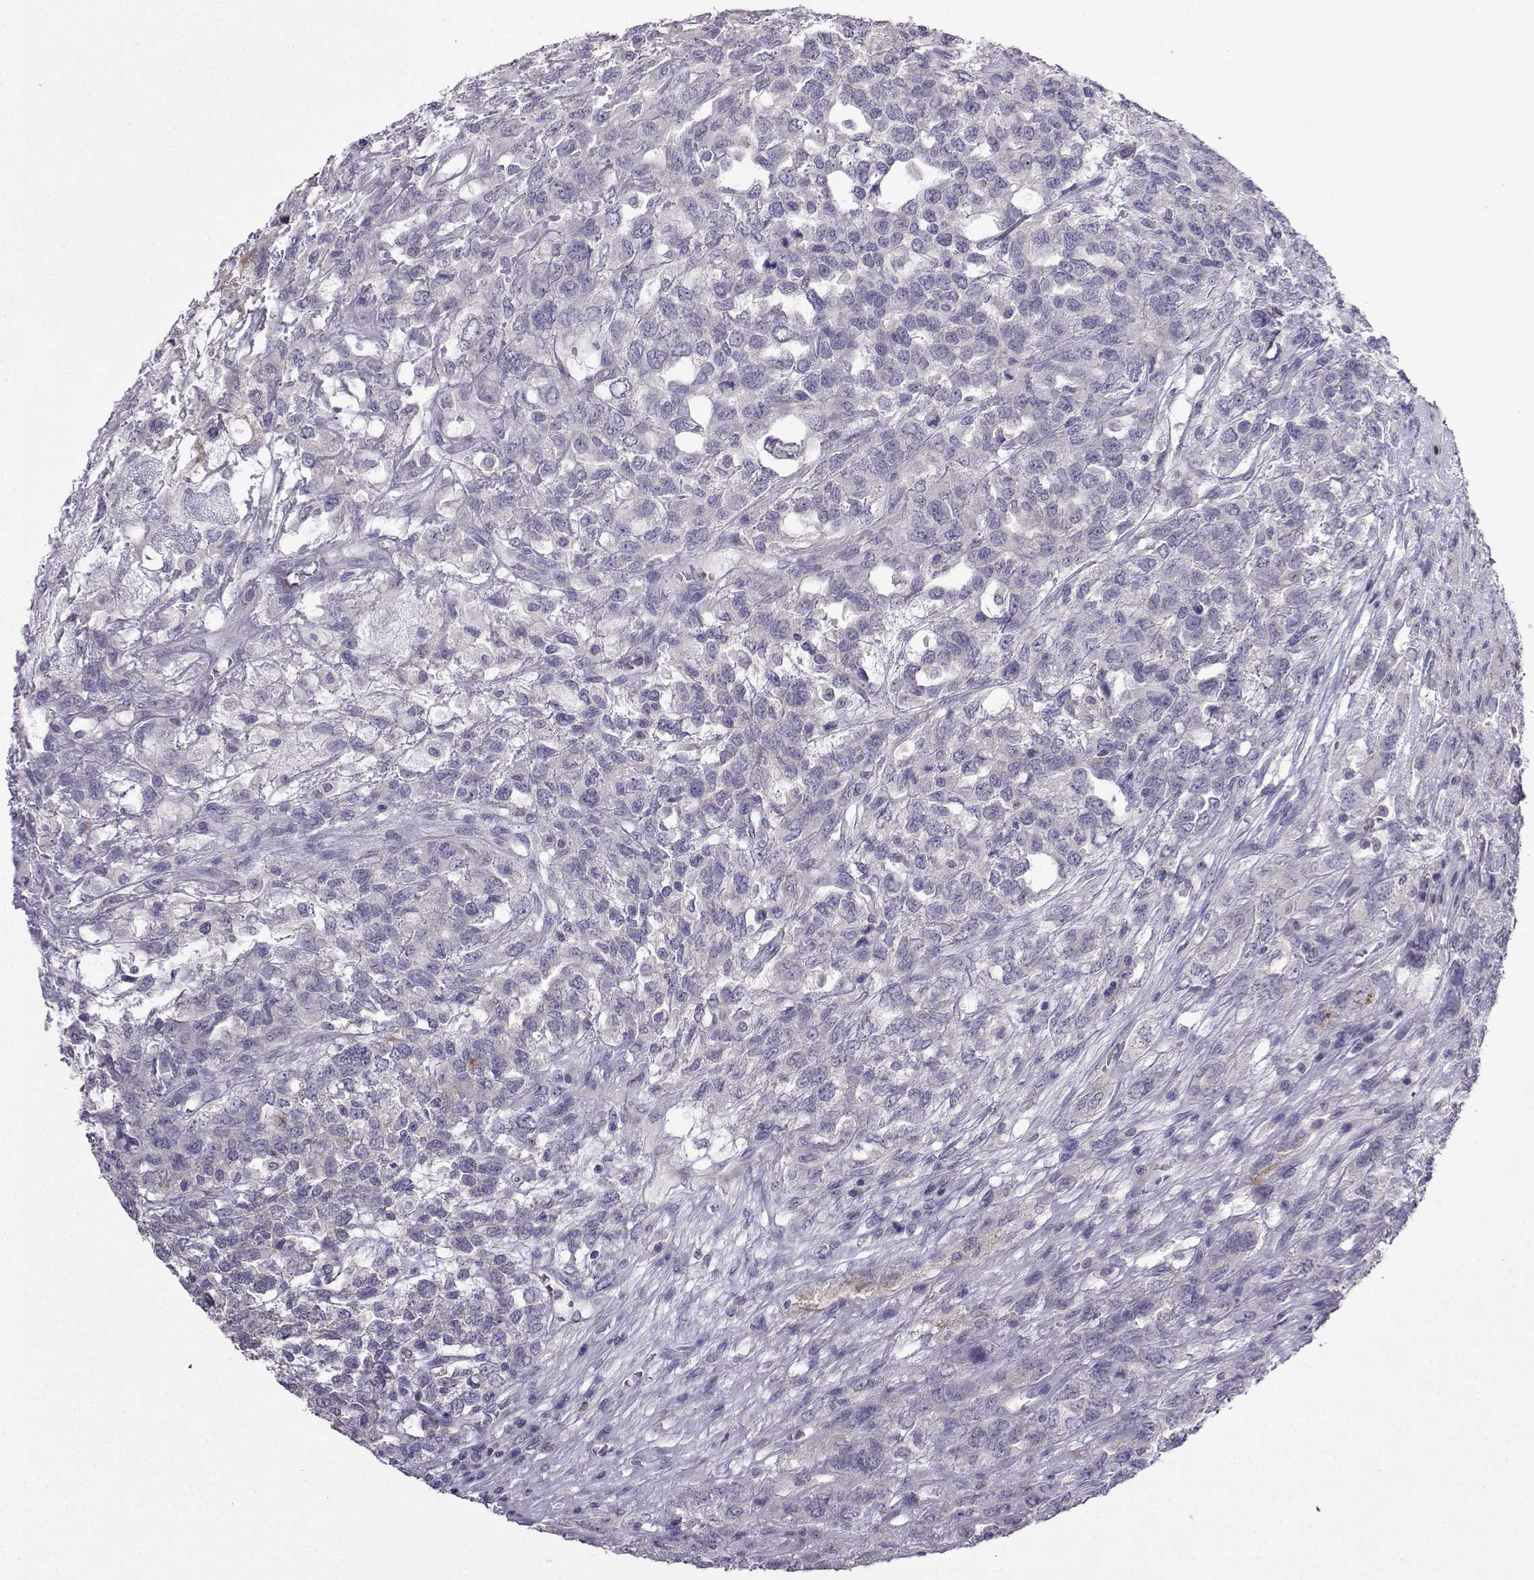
{"staining": {"intensity": "negative", "quantity": "none", "location": "none"}, "tissue": "testis cancer", "cell_type": "Tumor cells", "image_type": "cancer", "snomed": [{"axis": "morphology", "description": "Seminoma, NOS"}, {"axis": "topography", "description": "Testis"}], "caption": "This is an immunohistochemistry histopathology image of human testis seminoma. There is no staining in tumor cells.", "gene": "FCAMR", "patient": {"sex": "male", "age": 52}}